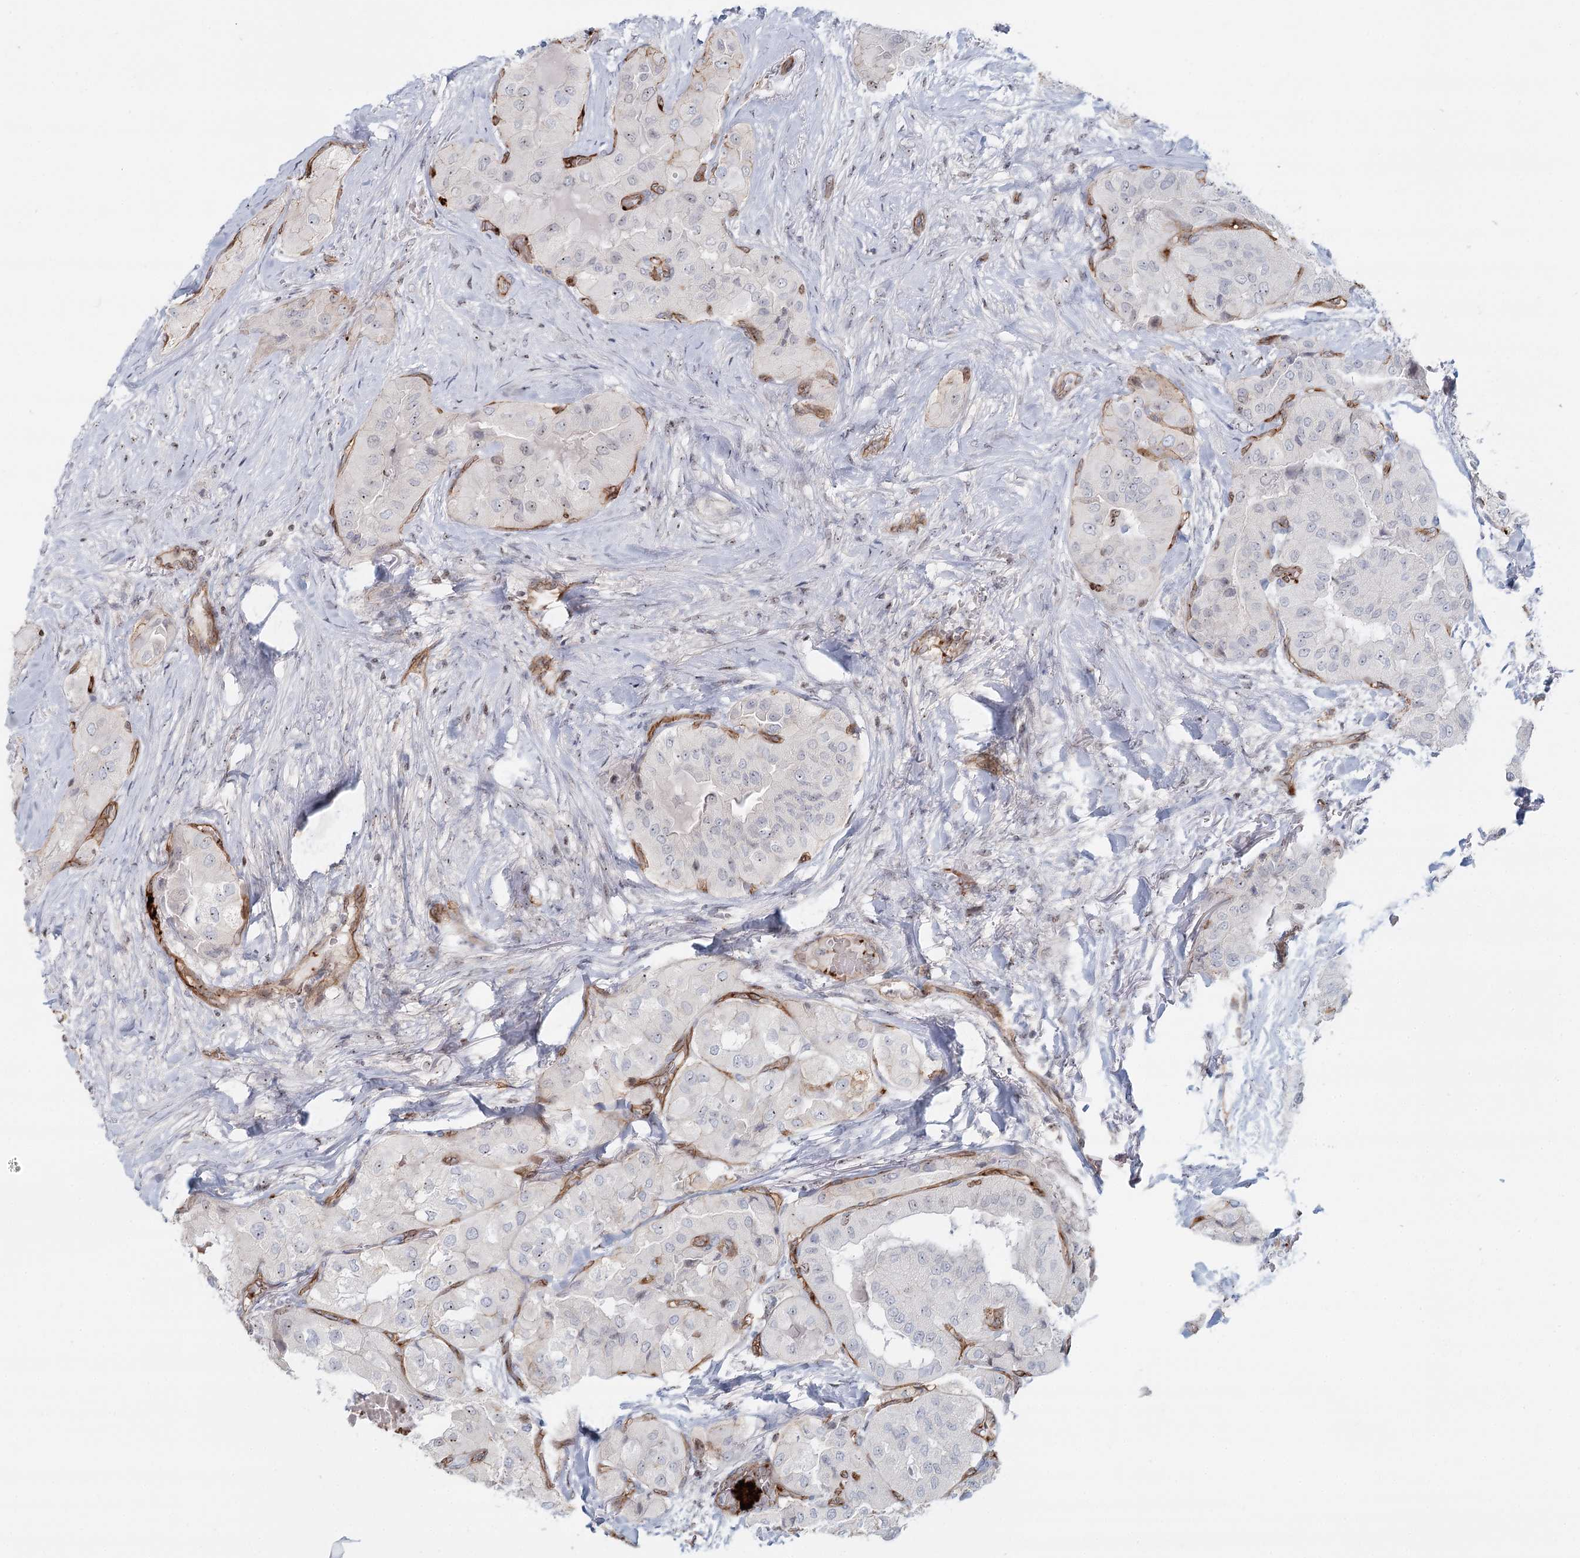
{"staining": {"intensity": "negative", "quantity": "none", "location": "none"}, "tissue": "thyroid cancer", "cell_type": "Tumor cells", "image_type": "cancer", "snomed": [{"axis": "morphology", "description": "Papillary adenocarcinoma, NOS"}, {"axis": "topography", "description": "Thyroid gland"}], "caption": "The immunohistochemistry image has no significant expression in tumor cells of thyroid cancer (papillary adenocarcinoma) tissue.", "gene": "ZFYVE28", "patient": {"sex": "female", "age": 59}}